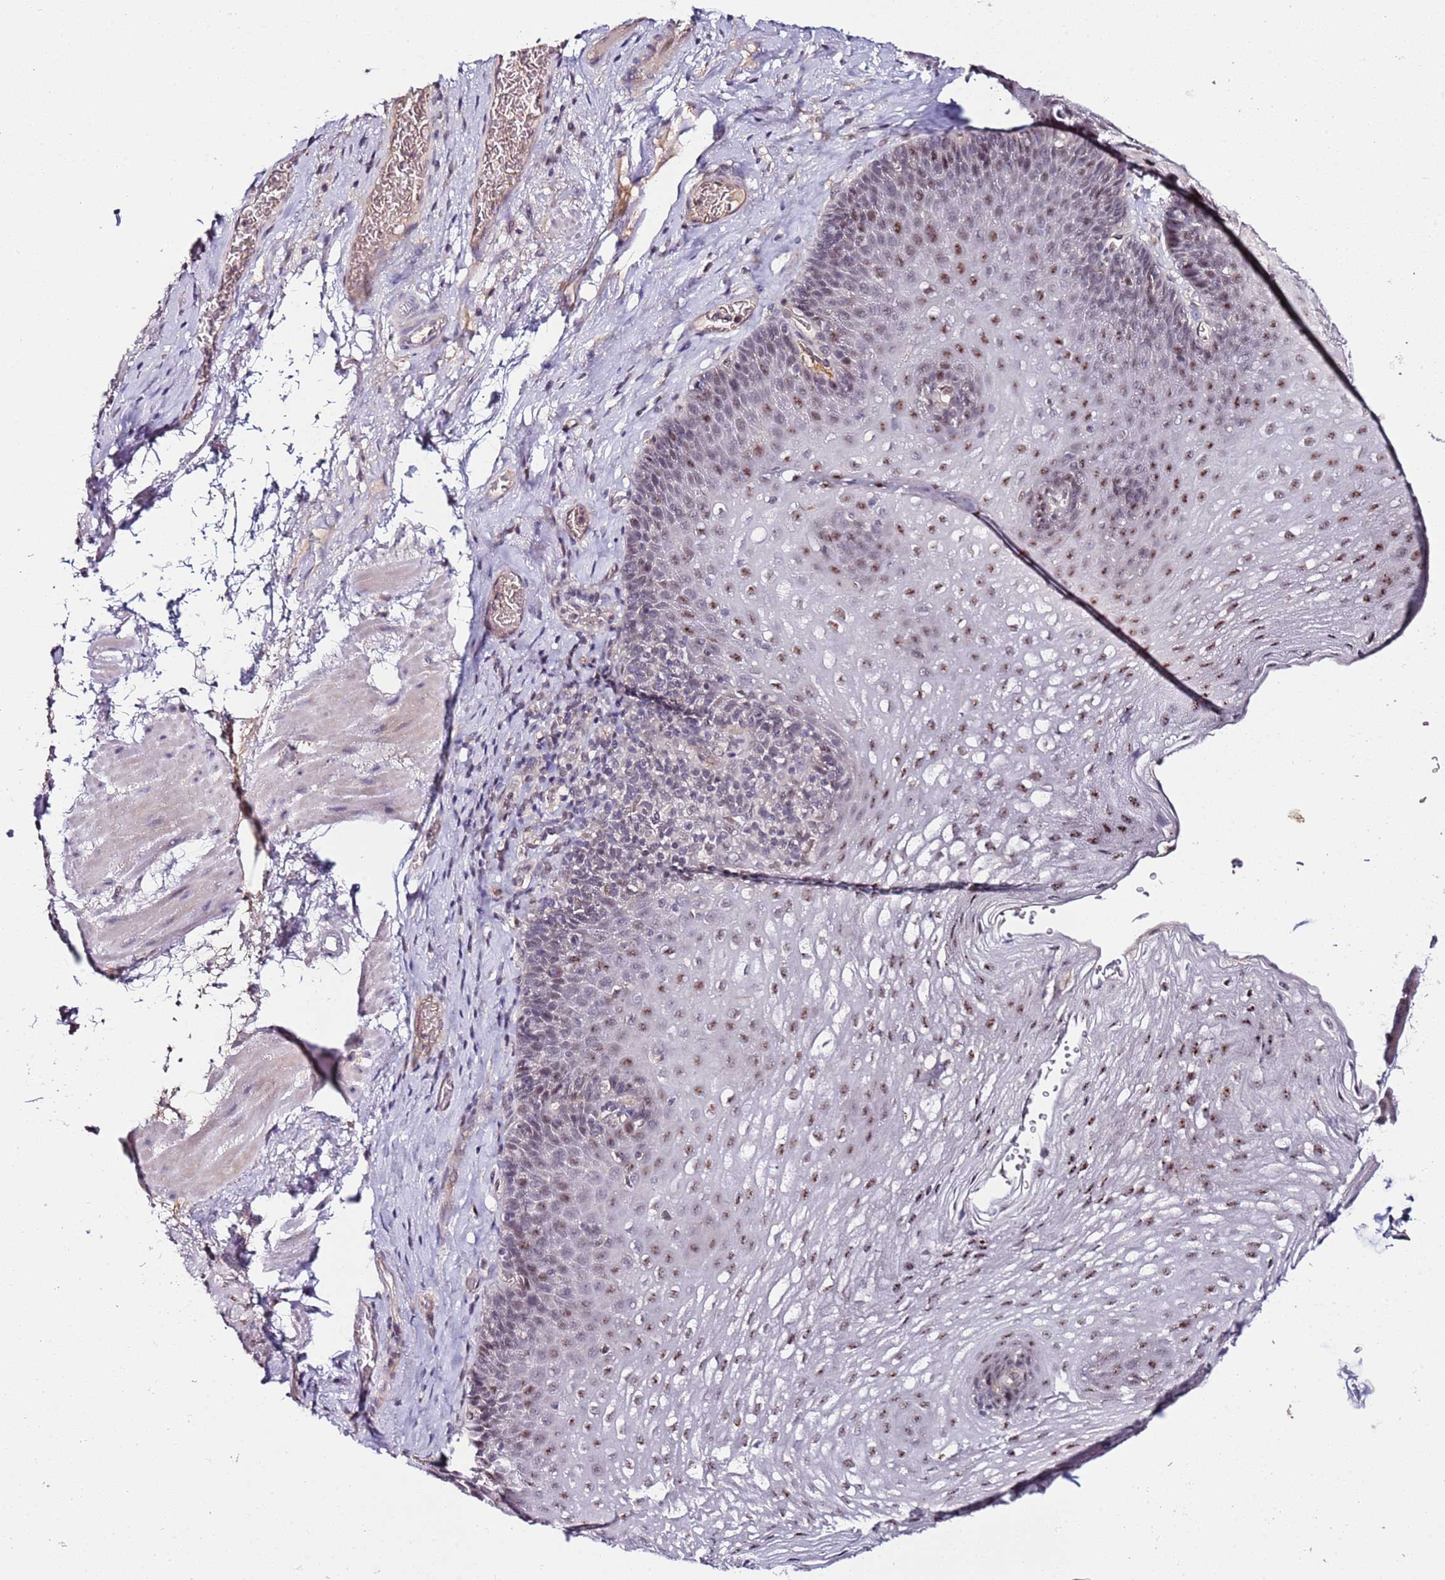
{"staining": {"intensity": "moderate", "quantity": "25%-75%", "location": "nuclear"}, "tissue": "esophagus", "cell_type": "Squamous epithelial cells", "image_type": "normal", "snomed": [{"axis": "morphology", "description": "Normal tissue, NOS"}, {"axis": "topography", "description": "Esophagus"}], "caption": "Approximately 25%-75% of squamous epithelial cells in unremarkable esophagus demonstrate moderate nuclear protein expression as visualized by brown immunohistochemical staining.", "gene": "DUSP28", "patient": {"sex": "female", "age": 66}}